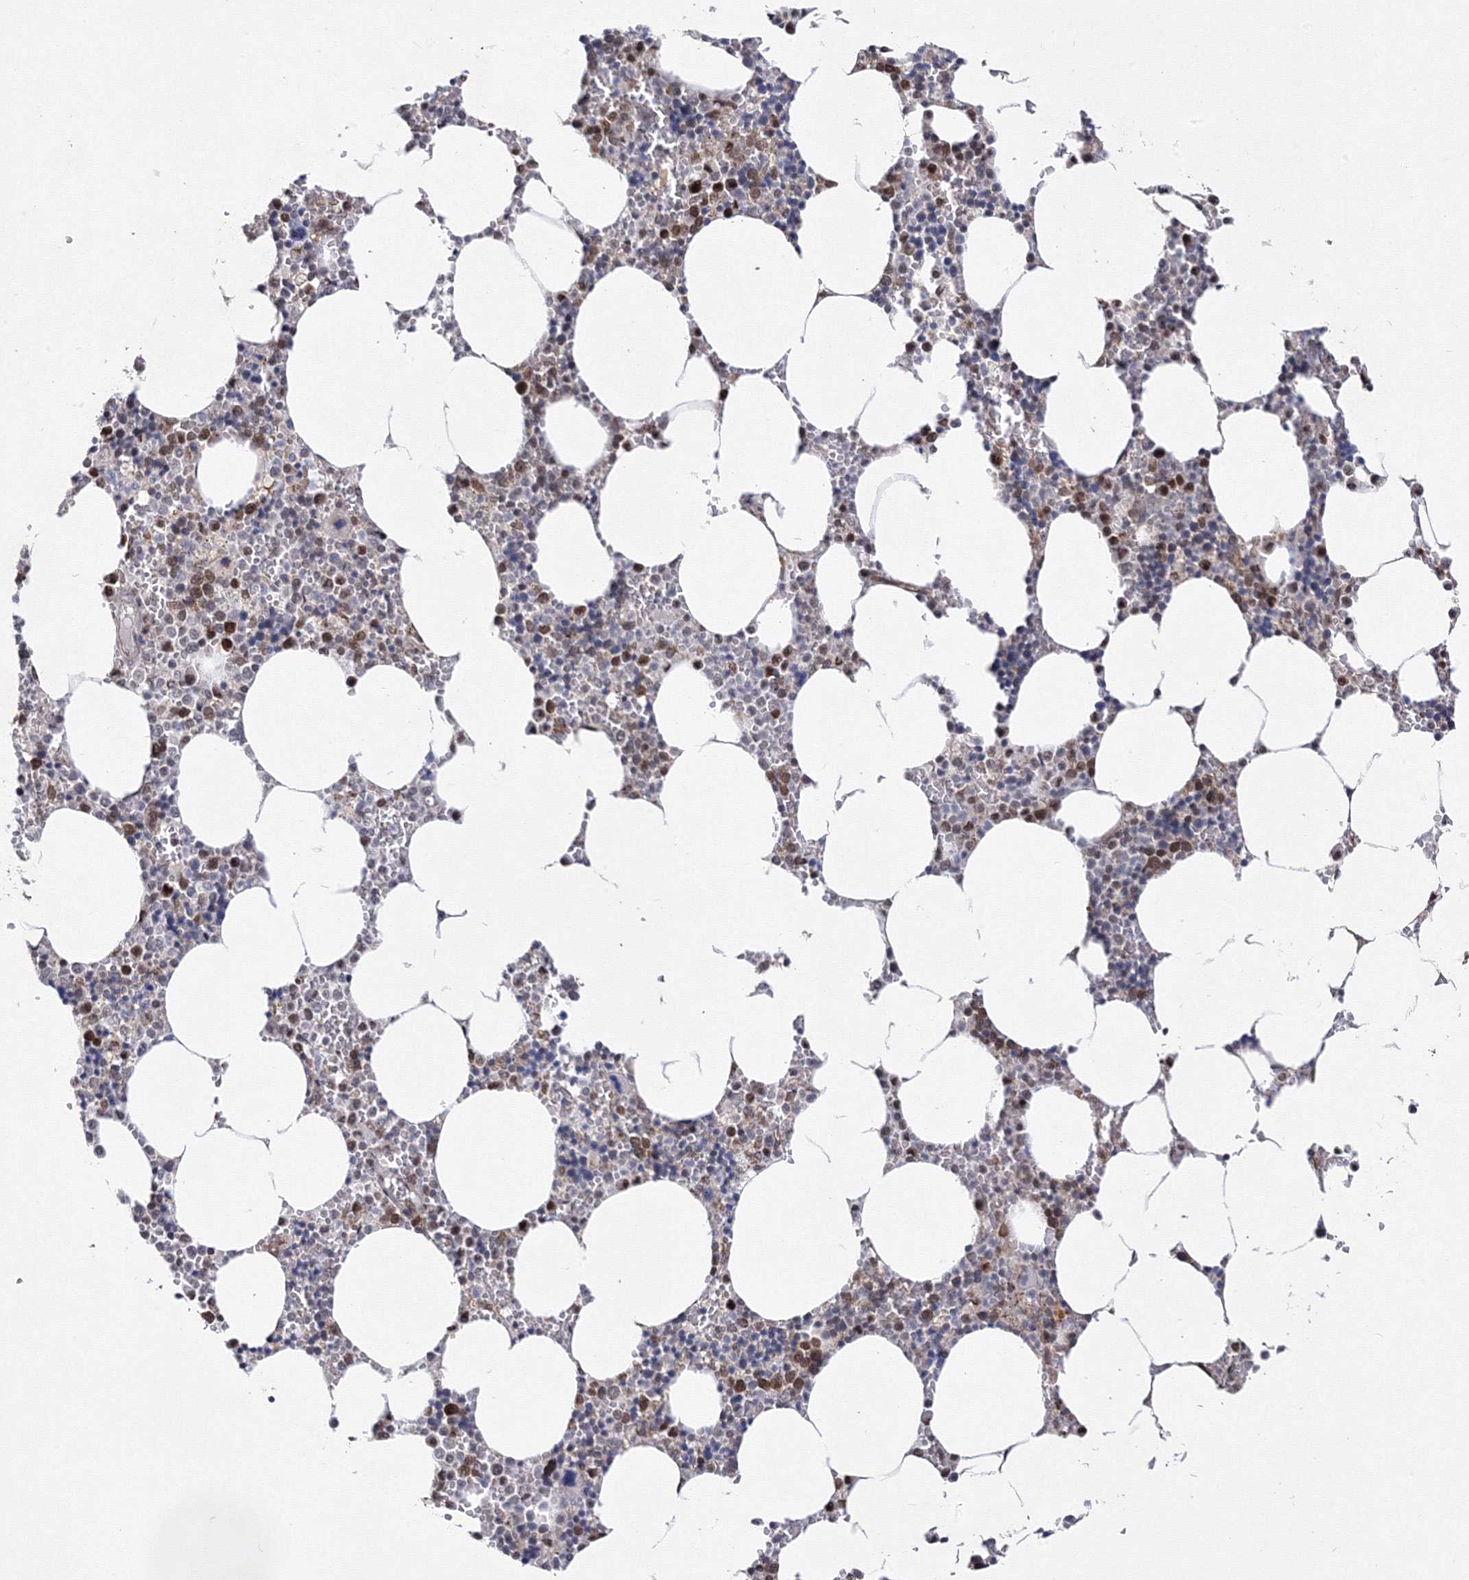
{"staining": {"intensity": "moderate", "quantity": "25%-75%", "location": "cytoplasmic/membranous,nuclear"}, "tissue": "bone marrow", "cell_type": "Hematopoietic cells", "image_type": "normal", "snomed": [{"axis": "morphology", "description": "Normal tissue, NOS"}, {"axis": "topography", "description": "Bone marrow"}], "caption": "This micrograph demonstrates IHC staining of unremarkable bone marrow, with medium moderate cytoplasmic/membranous,nuclear positivity in about 25%-75% of hematopoietic cells.", "gene": "GPN1", "patient": {"sex": "male", "age": 70}}